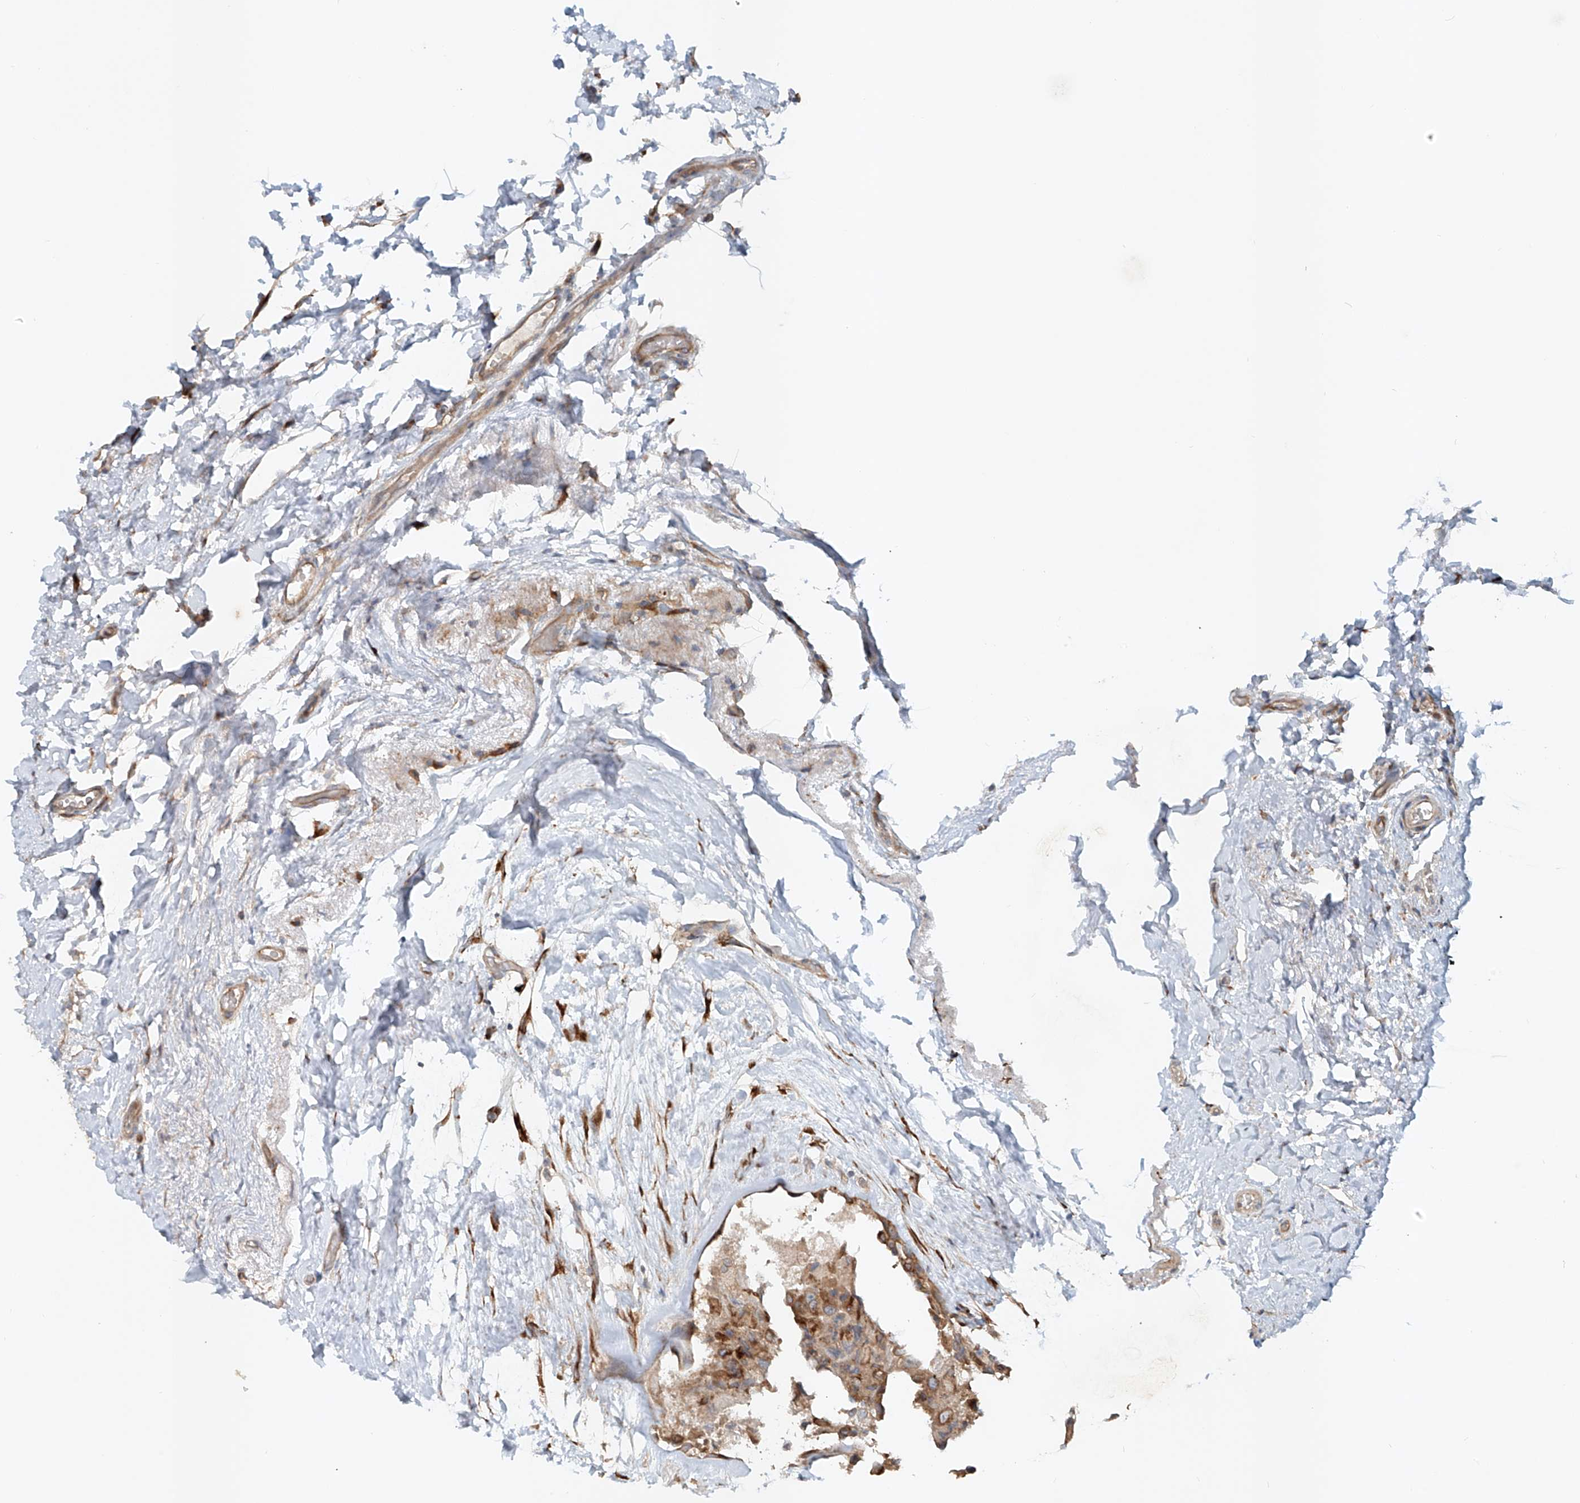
{"staining": {"intensity": "moderate", "quantity": ">75%", "location": "cytoplasmic/membranous"}, "tissue": "breast cancer", "cell_type": "Tumor cells", "image_type": "cancer", "snomed": [{"axis": "morphology", "description": "Duct carcinoma"}, {"axis": "topography", "description": "Breast"}], "caption": "A brown stain labels moderate cytoplasmic/membranous staining of a protein in human intraductal carcinoma (breast) tumor cells.", "gene": "SNAP29", "patient": {"sex": "female", "age": 62}}